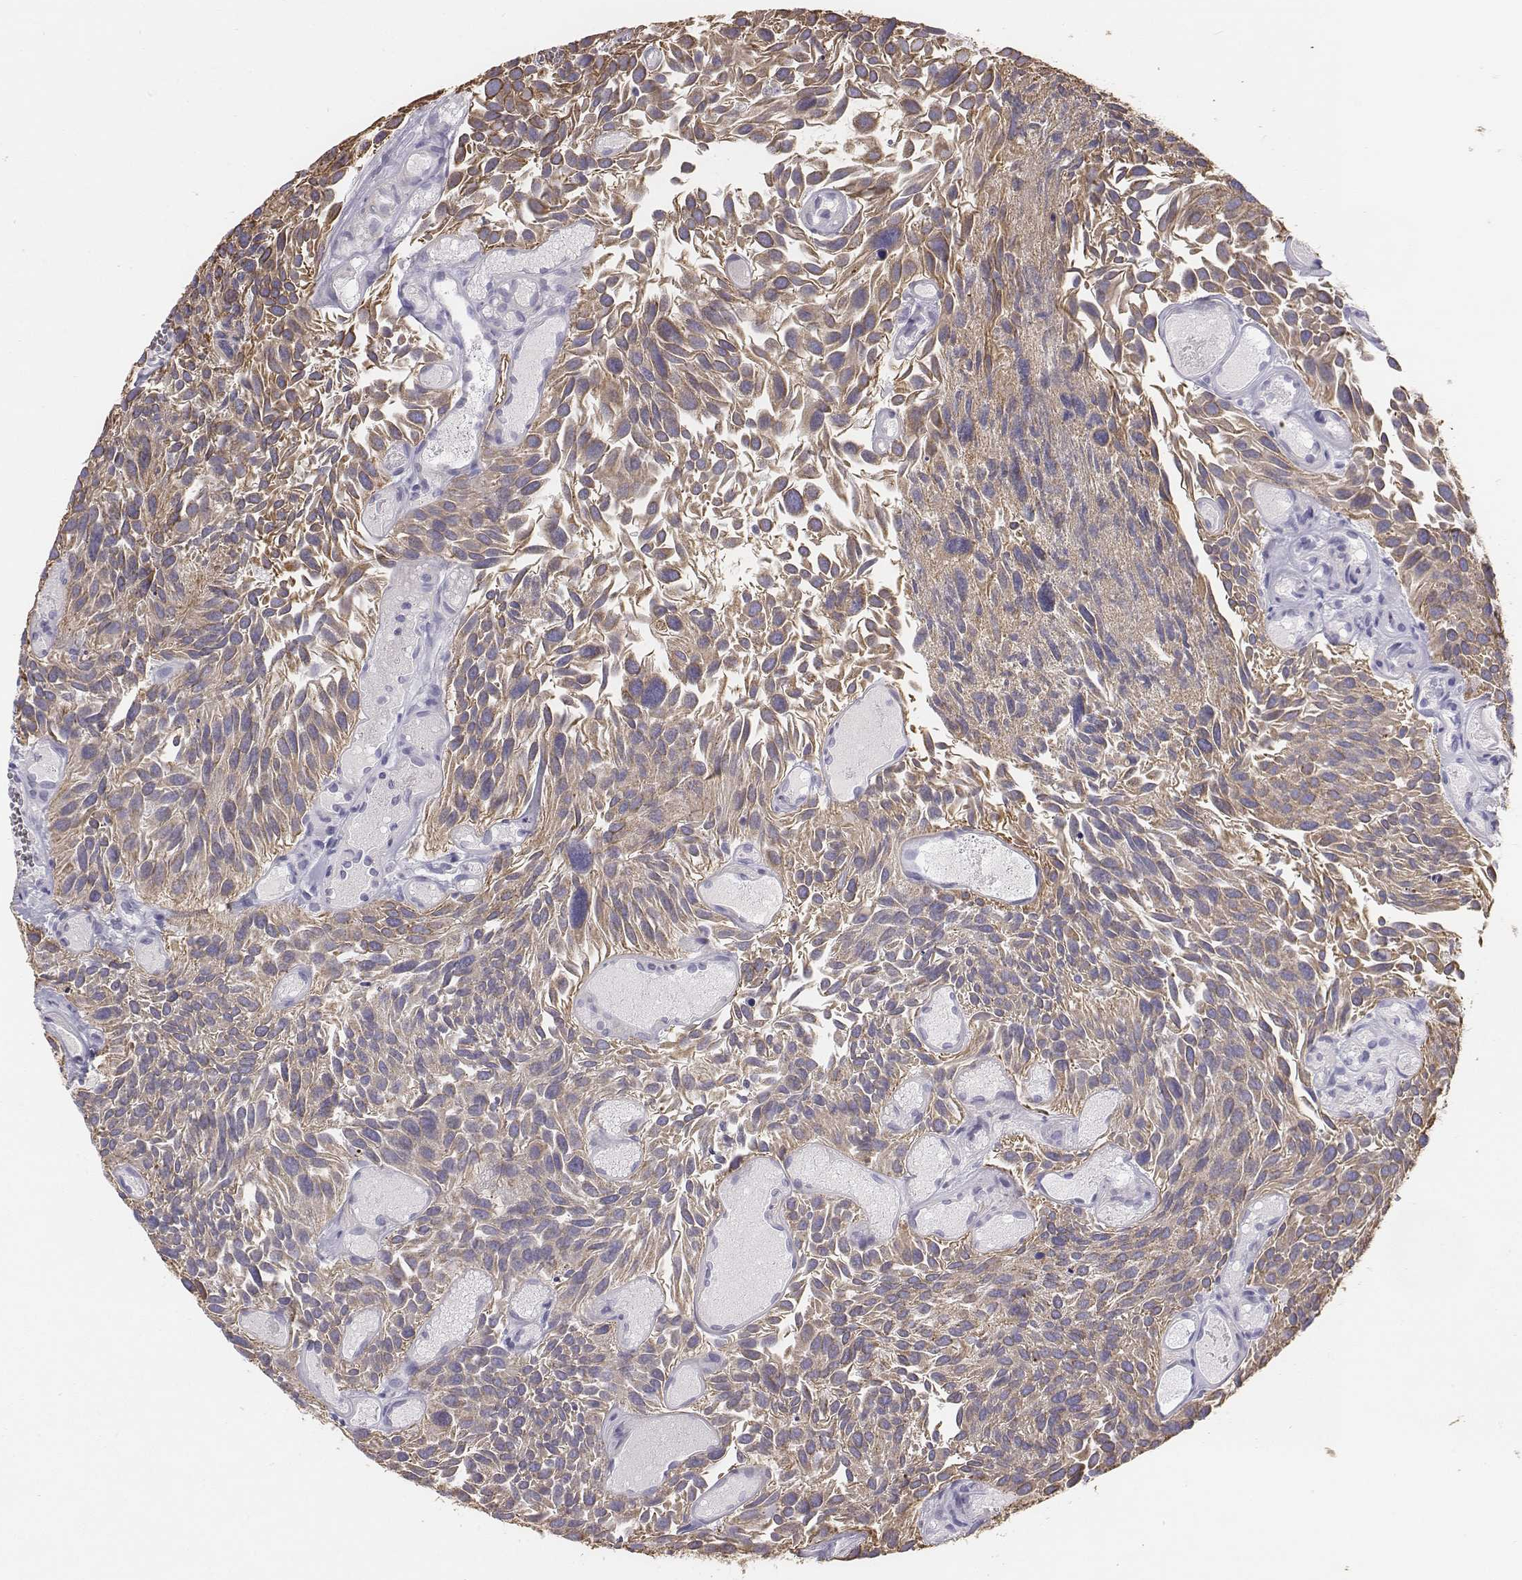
{"staining": {"intensity": "moderate", "quantity": "25%-75%", "location": "cytoplasmic/membranous"}, "tissue": "urothelial cancer", "cell_type": "Tumor cells", "image_type": "cancer", "snomed": [{"axis": "morphology", "description": "Urothelial carcinoma, Low grade"}, {"axis": "topography", "description": "Urinary bladder"}], "caption": "Human urothelial carcinoma (low-grade) stained with a protein marker demonstrates moderate staining in tumor cells.", "gene": "CHST14", "patient": {"sex": "female", "age": 69}}